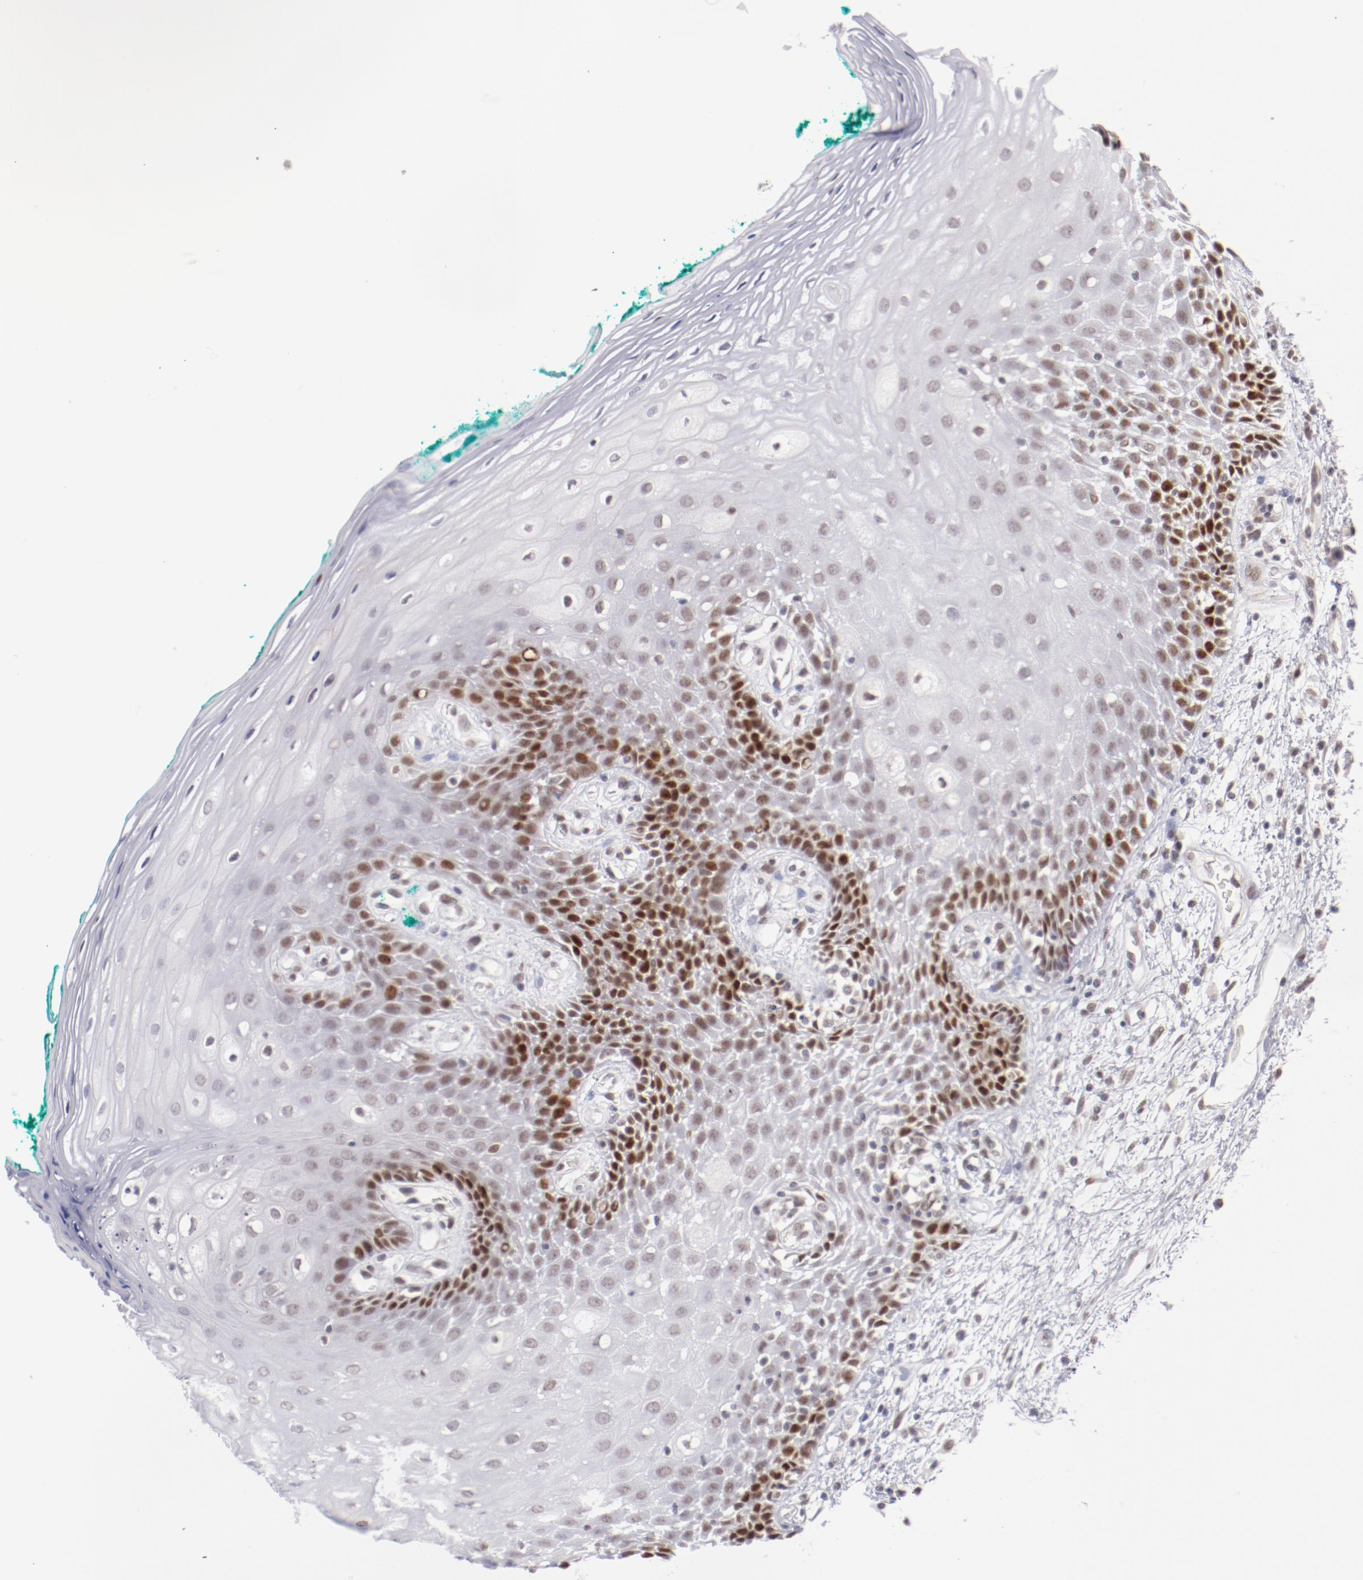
{"staining": {"intensity": "strong", "quantity": "<25%", "location": "nuclear"}, "tissue": "oral mucosa", "cell_type": "Squamous epithelial cells", "image_type": "normal", "snomed": [{"axis": "morphology", "description": "Normal tissue, NOS"}, {"axis": "morphology", "description": "Squamous cell carcinoma, NOS"}, {"axis": "topography", "description": "Skeletal muscle"}, {"axis": "topography", "description": "Oral tissue"}, {"axis": "topography", "description": "Head-Neck"}], "caption": "Immunohistochemical staining of benign human oral mucosa reveals <25% levels of strong nuclear protein staining in about <25% of squamous epithelial cells. The protein of interest is stained brown, and the nuclei are stained in blue (DAB (3,3'-diaminobenzidine) IHC with brightfield microscopy, high magnification).", "gene": "TFAP4", "patient": {"sex": "female", "age": 84}}